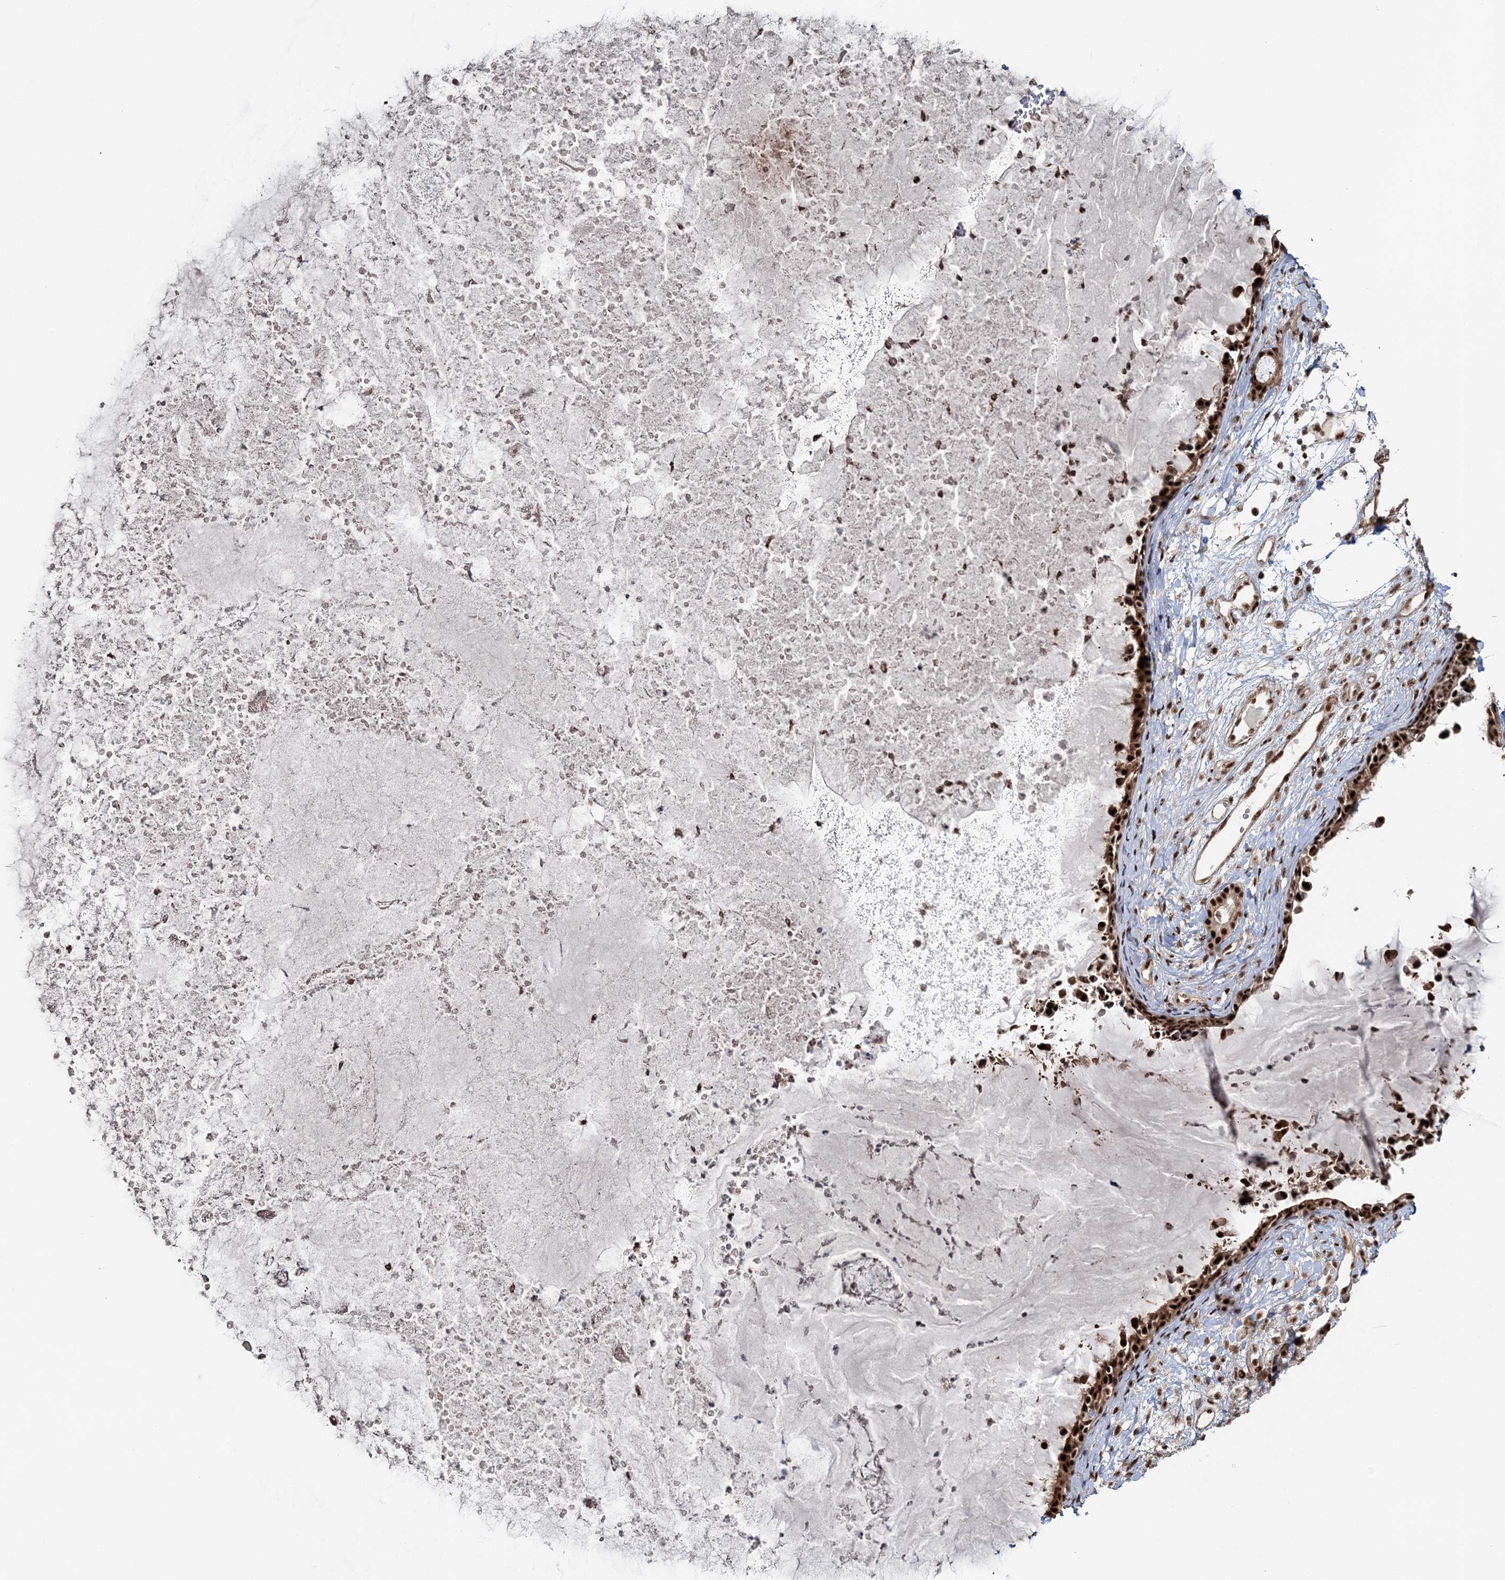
{"staining": {"intensity": "strong", "quantity": ">75%", "location": "cytoplasmic/membranous,nuclear"}, "tissue": "nasopharynx", "cell_type": "Respiratory epithelial cells", "image_type": "normal", "snomed": [{"axis": "morphology", "description": "Normal tissue, NOS"}, {"axis": "topography", "description": "Nasopharynx"}], "caption": "Immunohistochemistry (DAB) staining of normal human nasopharynx displays strong cytoplasmic/membranous,nuclear protein staining in about >75% of respiratory epithelial cells.", "gene": "EXOSC8", "patient": {"sex": "male", "age": 22}}